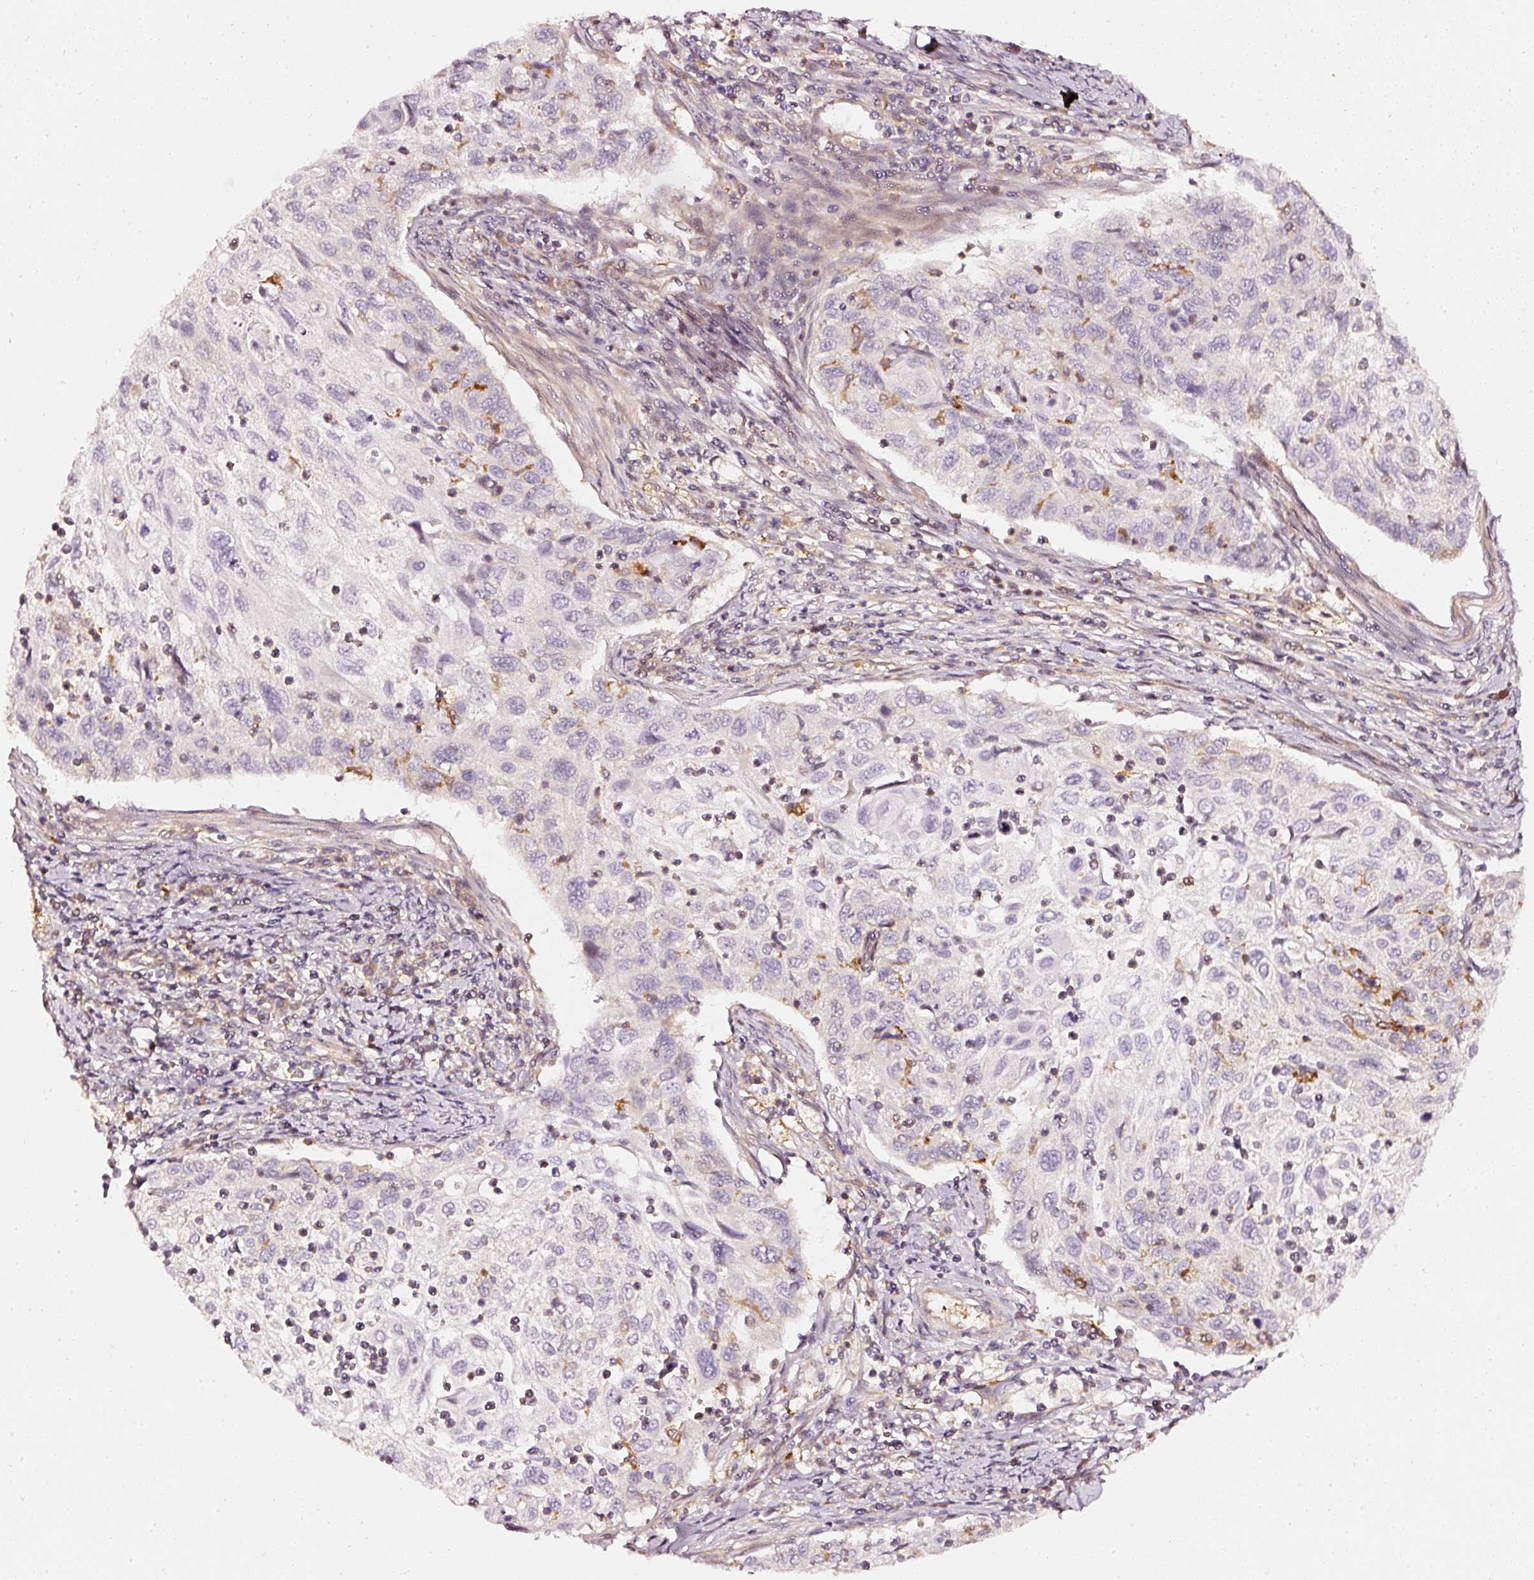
{"staining": {"intensity": "negative", "quantity": "none", "location": "none"}, "tissue": "cervical cancer", "cell_type": "Tumor cells", "image_type": "cancer", "snomed": [{"axis": "morphology", "description": "Squamous cell carcinoma, NOS"}, {"axis": "topography", "description": "Cervix"}], "caption": "High magnification brightfield microscopy of squamous cell carcinoma (cervical) stained with DAB (brown) and counterstained with hematoxylin (blue): tumor cells show no significant expression.", "gene": "ASMTL", "patient": {"sex": "female", "age": 70}}